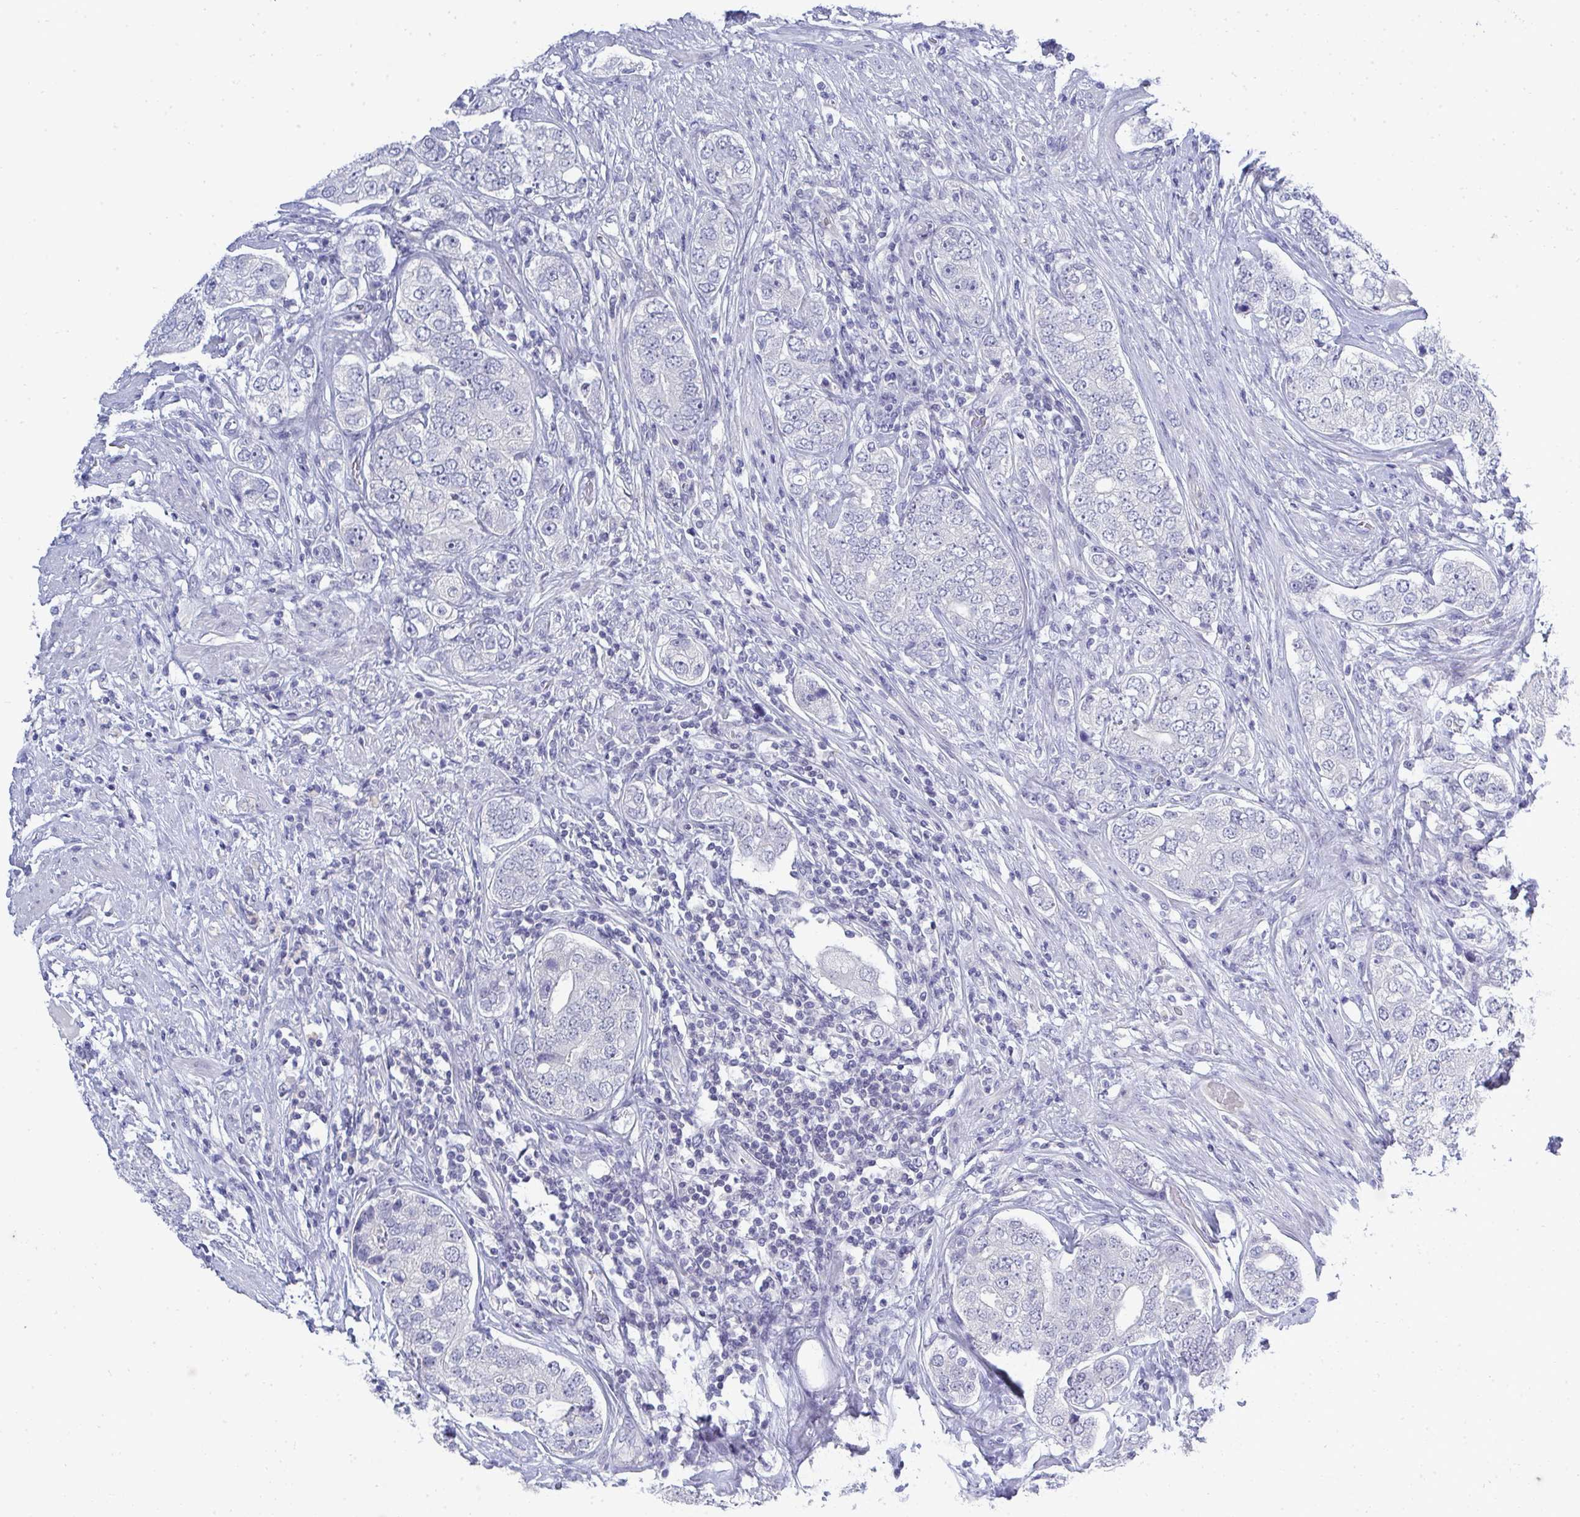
{"staining": {"intensity": "negative", "quantity": "none", "location": "none"}, "tissue": "prostate cancer", "cell_type": "Tumor cells", "image_type": "cancer", "snomed": [{"axis": "morphology", "description": "Adenocarcinoma, High grade"}, {"axis": "topography", "description": "Prostate"}], "caption": "High magnification brightfield microscopy of prostate high-grade adenocarcinoma stained with DAB (3,3'-diaminobenzidine) (brown) and counterstained with hematoxylin (blue): tumor cells show no significant positivity.", "gene": "TMEM82", "patient": {"sex": "male", "age": 60}}